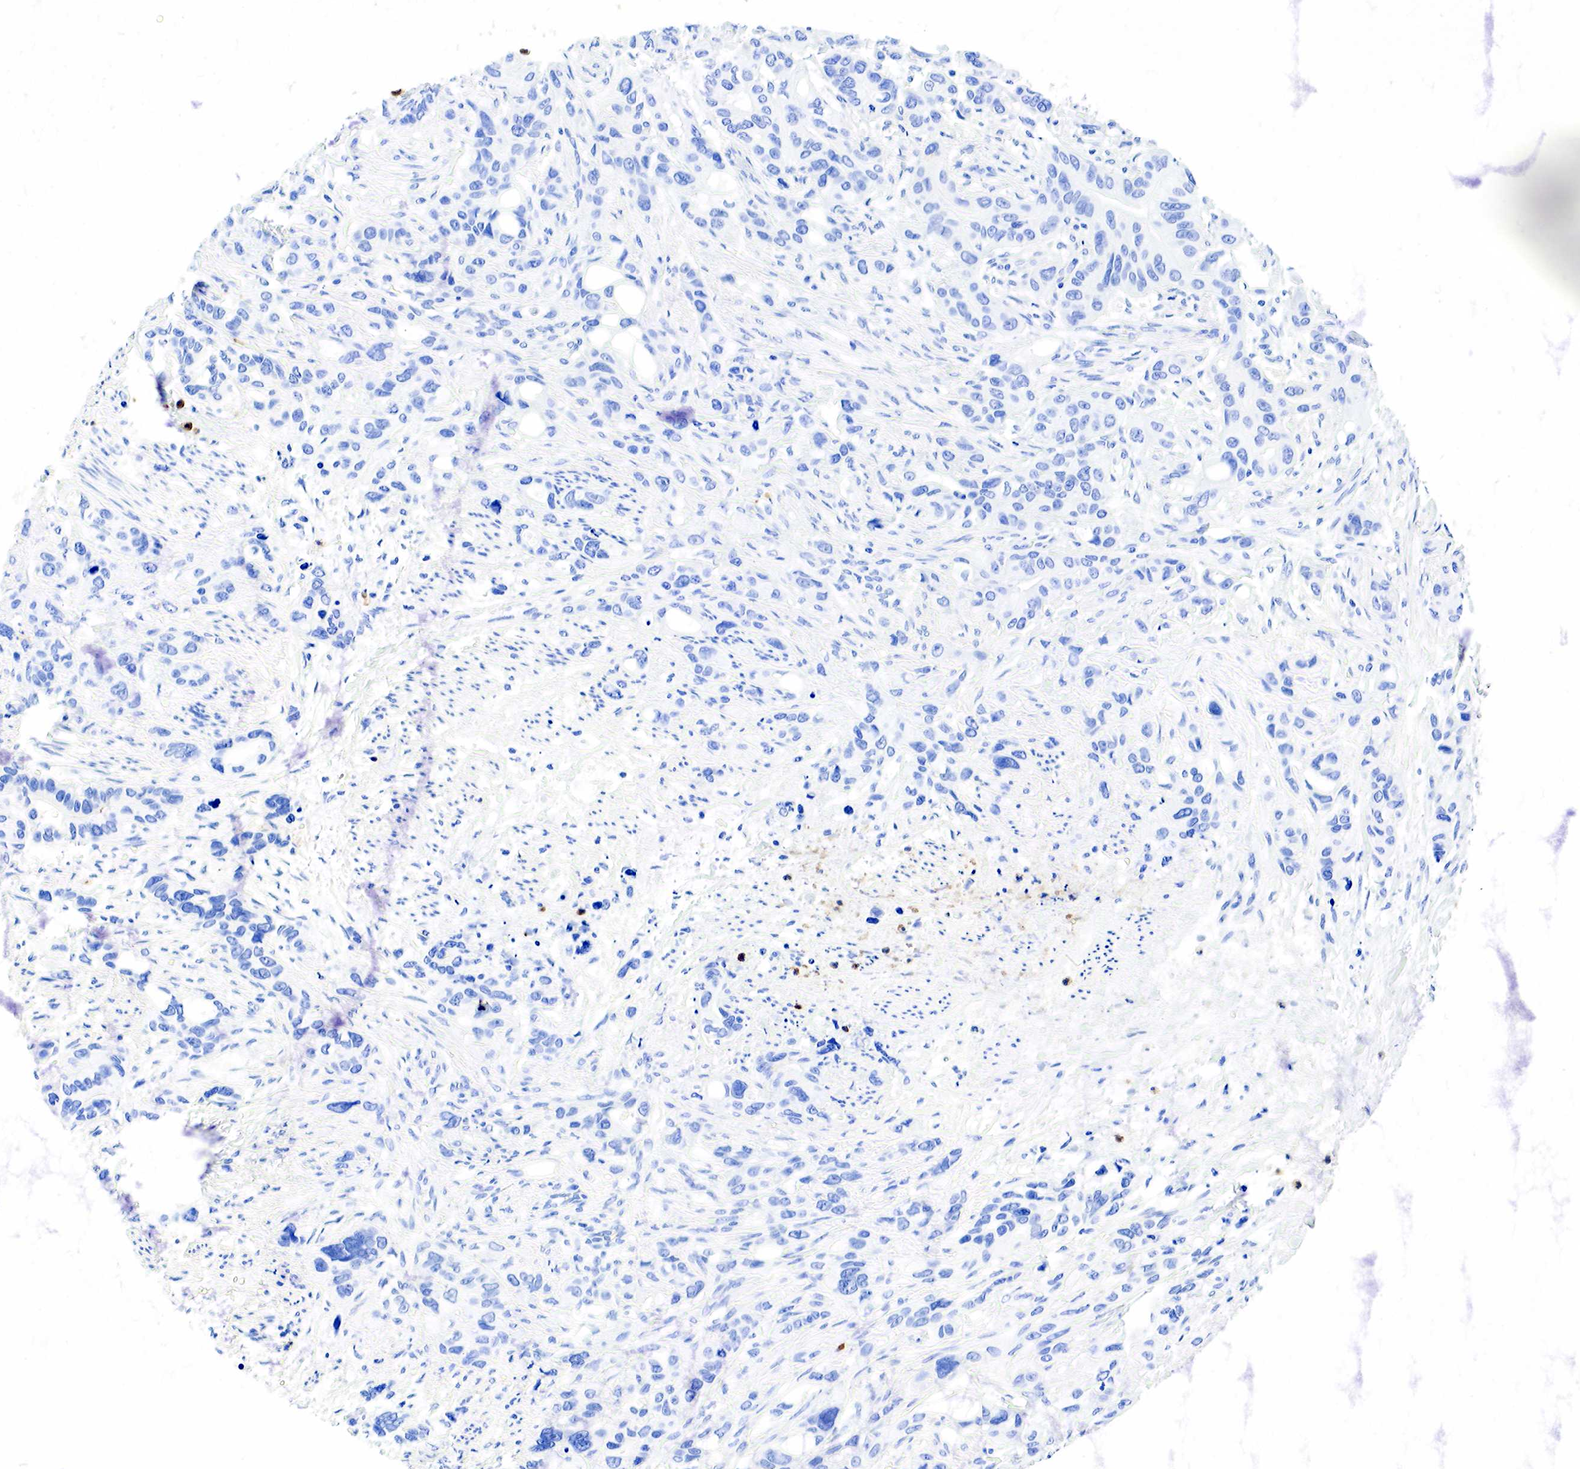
{"staining": {"intensity": "negative", "quantity": "none", "location": "none"}, "tissue": "stomach cancer", "cell_type": "Tumor cells", "image_type": "cancer", "snomed": [{"axis": "morphology", "description": "Adenocarcinoma, NOS"}, {"axis": "topography", "description": "Stomach, upper"}], "caption": "Protein analysis of stomach adenocarcinoma shows no significant staining in tumor cells.", "gene": "FUT4", "patient": {"sex": "male", "age": 47}}